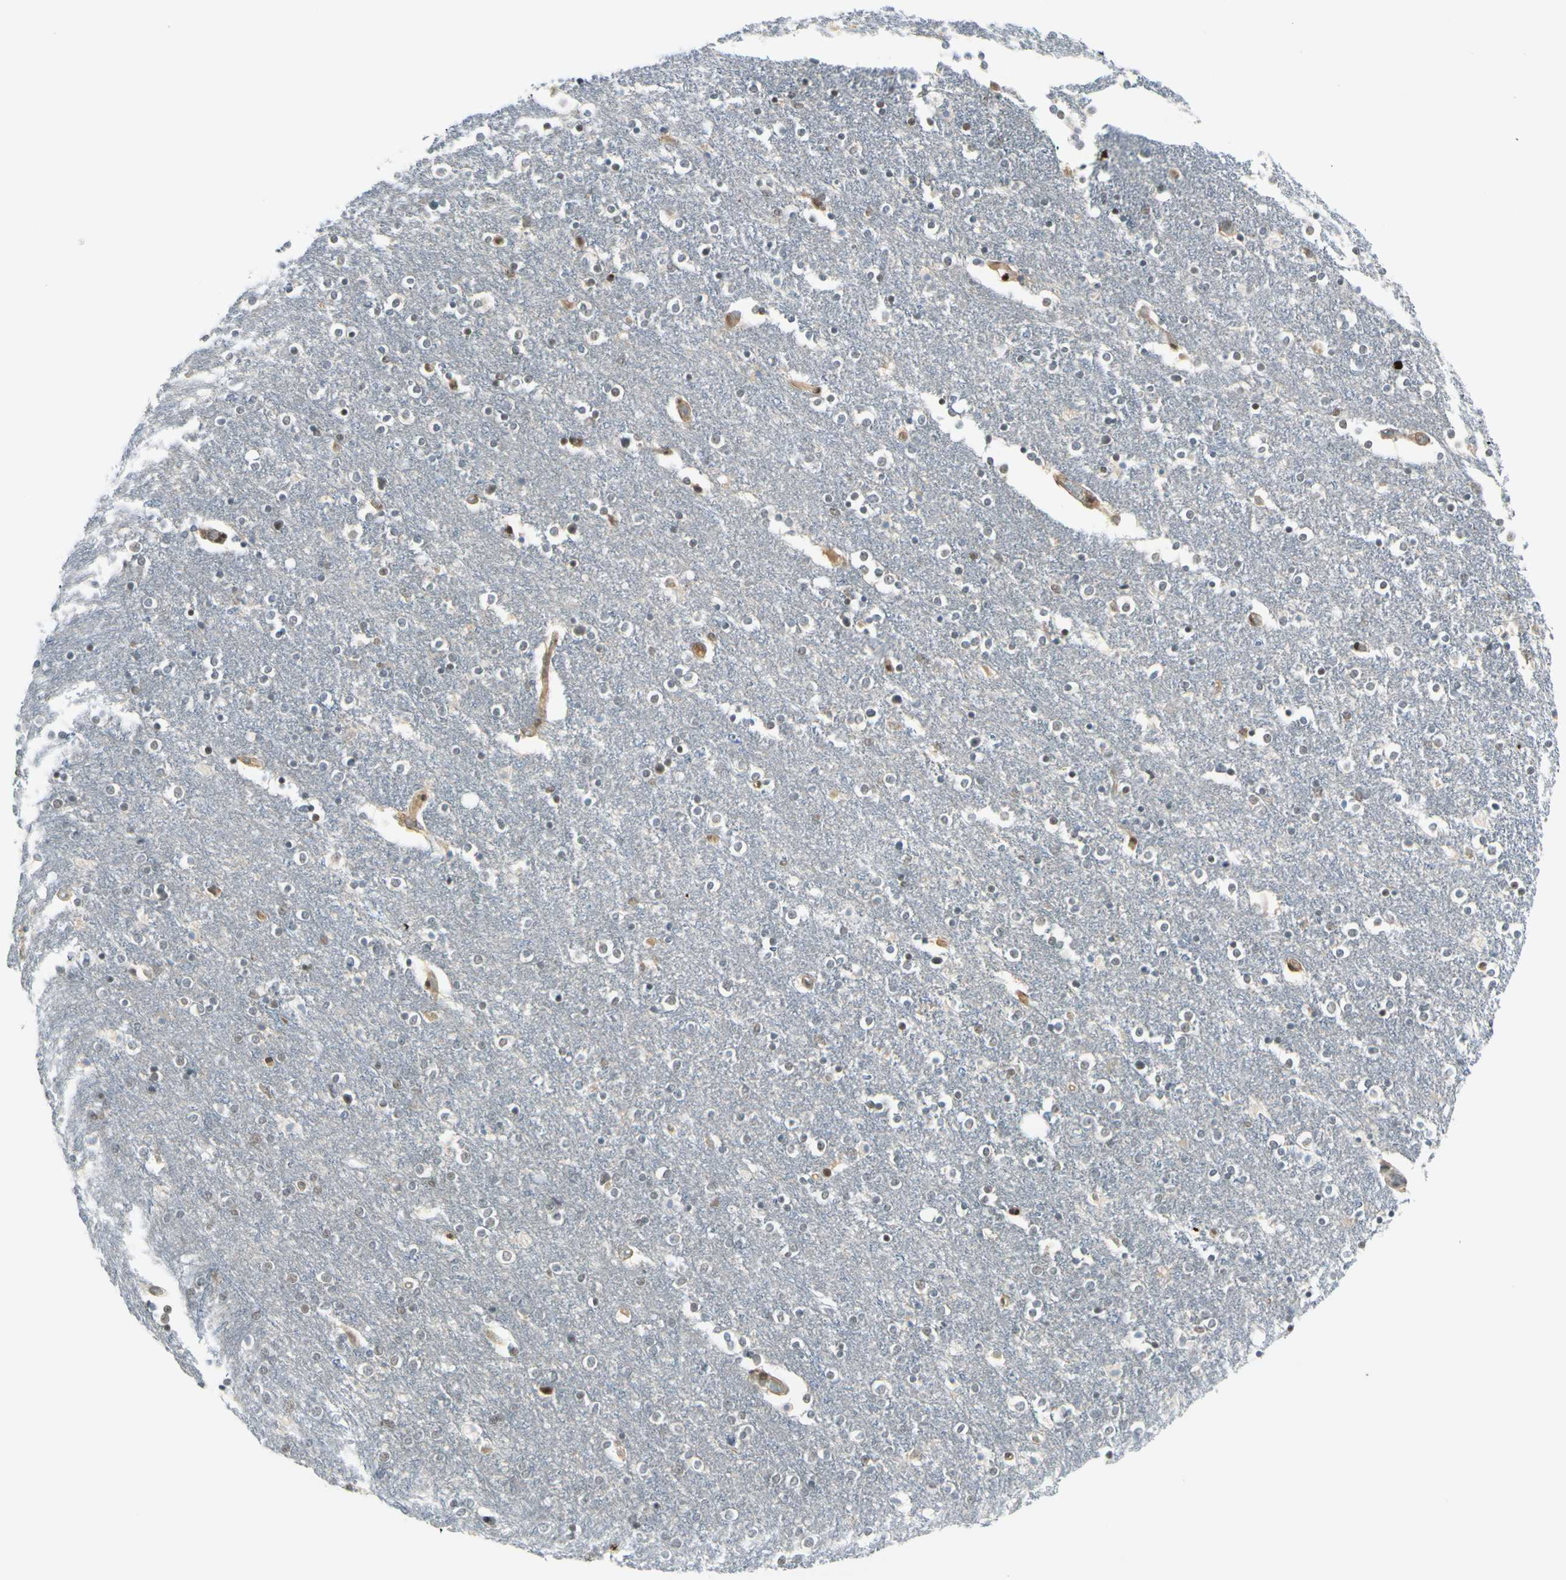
{"staining": {"intensity": "weak", "quantity": "<25%", "location": "nuclear"}, "tissue": "caudate", "cell_type": "Glial cells", "image_type": "normal", "snomed": [{"axis": "morphology", "description": "Normal tissue, NOS"}, {"axis": "topography", "description": "Lateral ventricle wall"}], "caption": "Human caudate stained for a protein using IHC displays no positivity in glial cells.", "gene": "DAXX", "patient": {"sex": "female", "age": 54}}